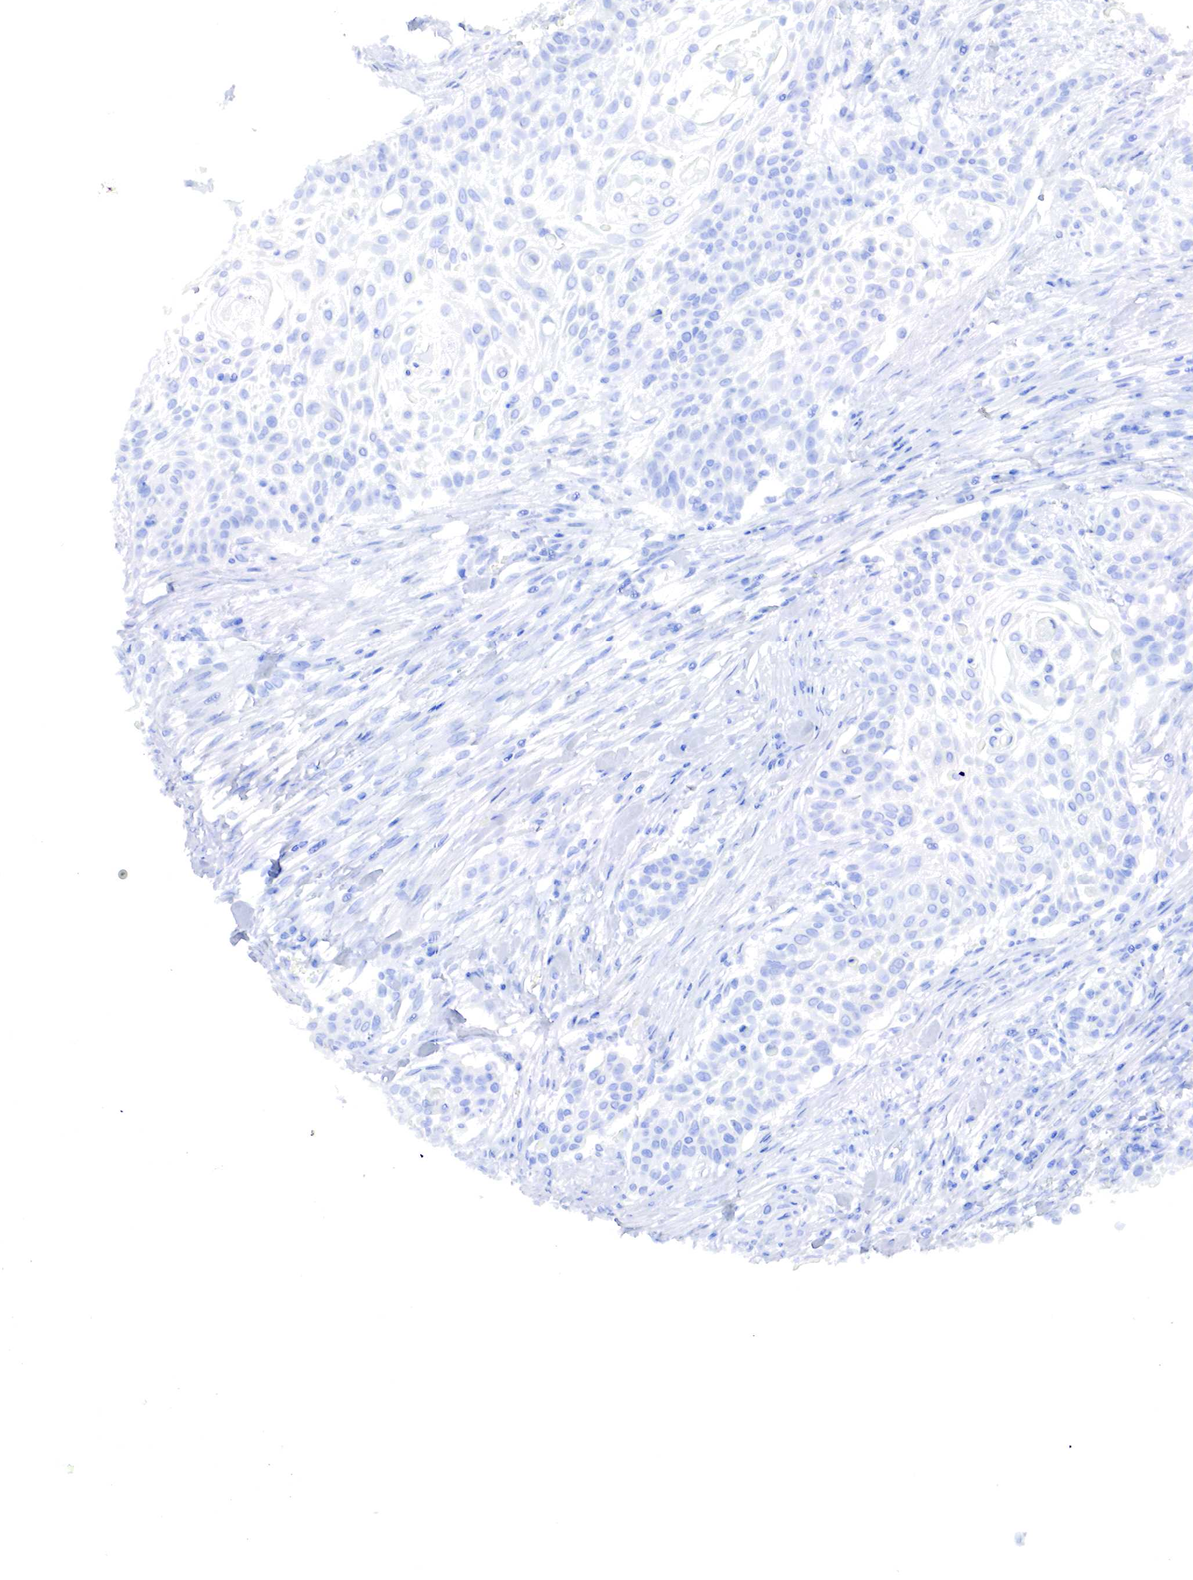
{"staining": {"intensity": "negative", "quantity": "none", "location": "none"}, "tissue": "head and neck cancer", "cell_type": "Tumor cells", "image_type": "cancer", "snomed": [{"axis": "morphology", "description": "Squamous cell carcinoma, NOS"}, {"axis": "morphology", "description": "Squamous cell carcinoma, metastatic, NOS"}, {"axis": "topography", "description": "Lymph node"}, {"axis": "topography", "description": "Salivary gland"}, {"axis": "topography", "description": "Head-Neck"}], "caption": "Tumor cells are negative for brown protein staining in head and neck cancer.", "gene": "RDX", "patient": {"sex": "female", "age": 74}}